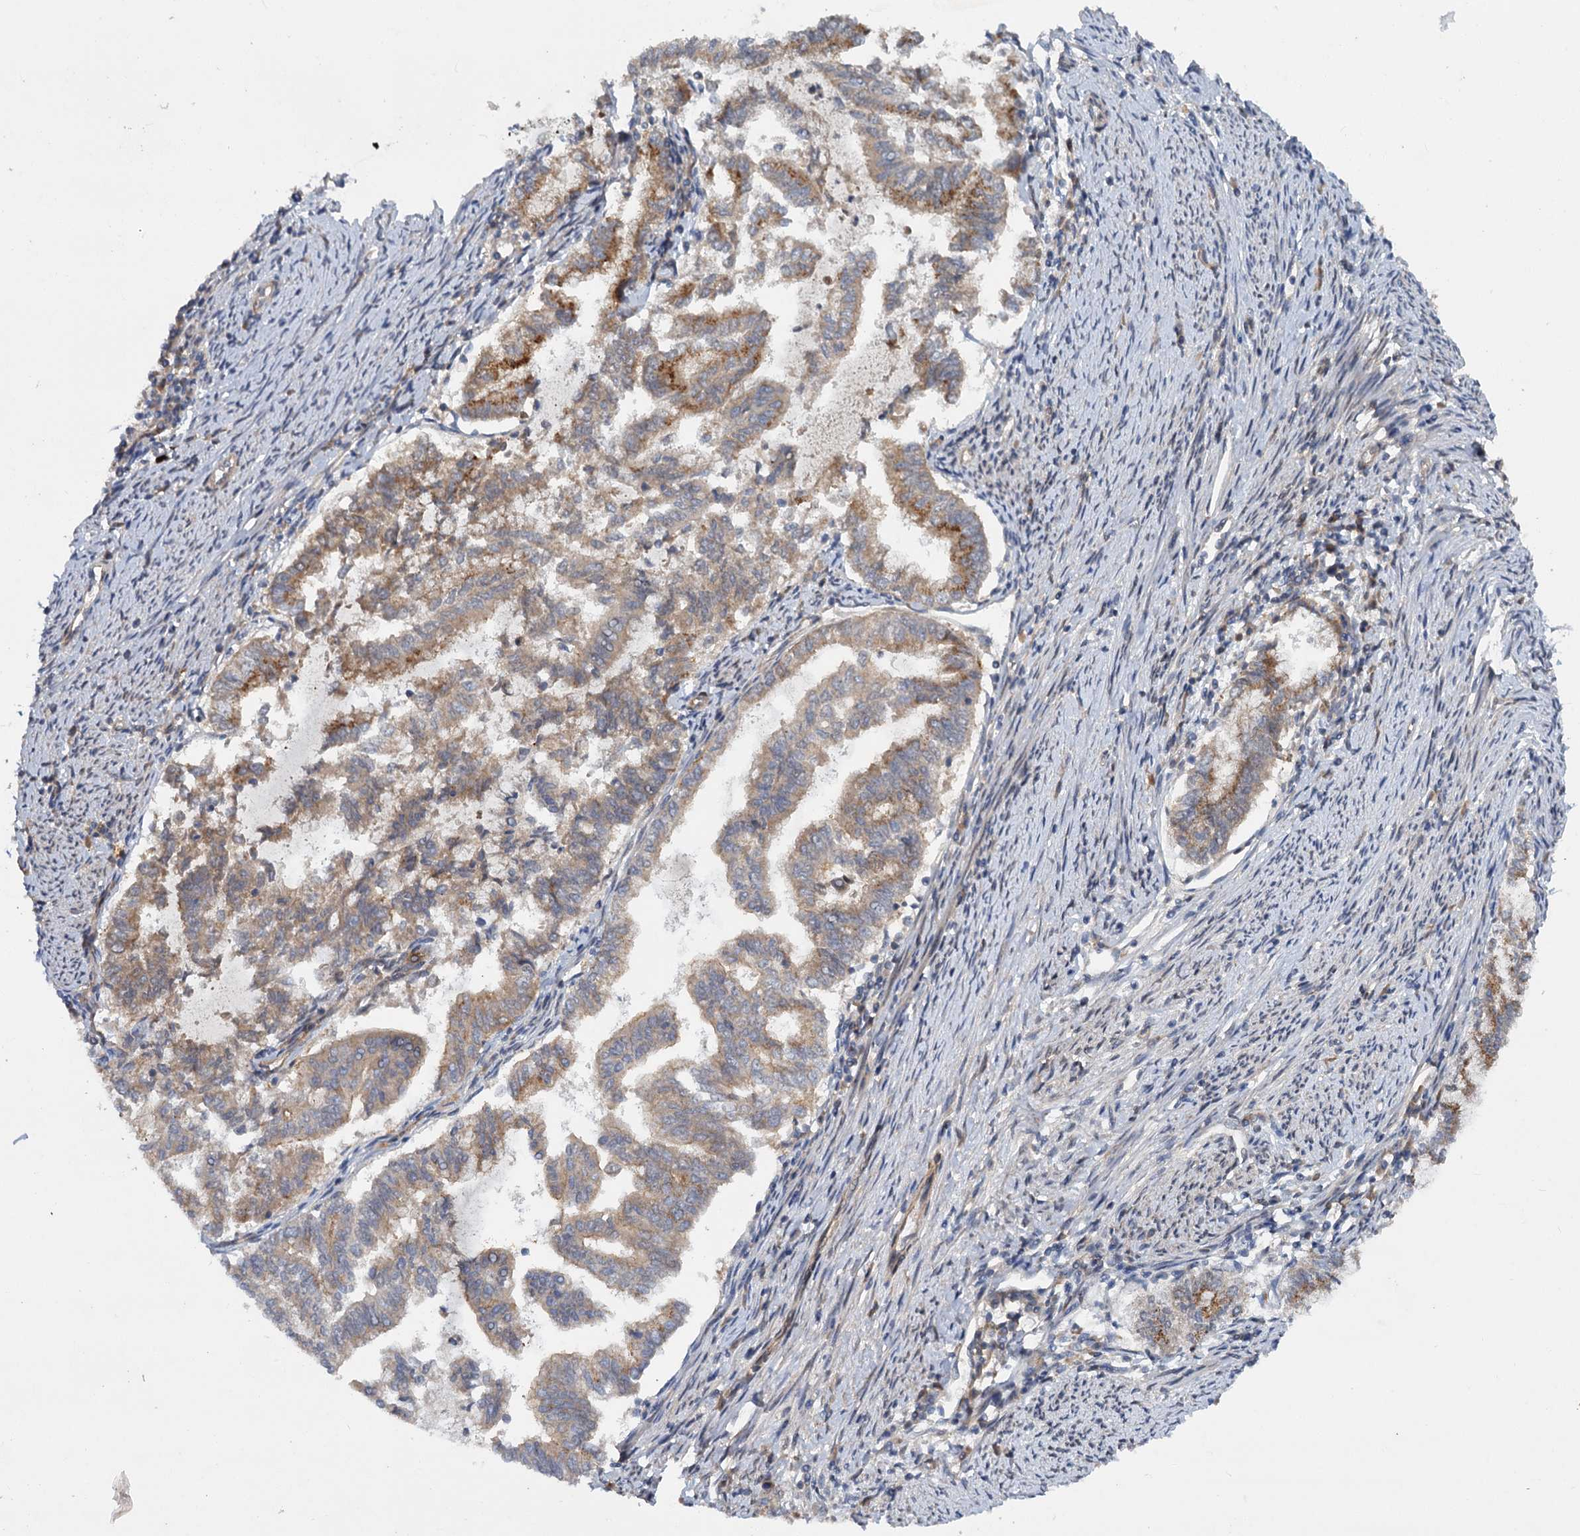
{"staining": {"intensity": "moderate", "quantity": ">75%", "location": "cytoplasmic/membranous"}, "tissue": "endometrial cancer", "cell_type": "Tumor cells", "image_type": "cancer", "snomed": [{"axis": "morphology", "description": "Adenocarcinoma, NOS"}, {"axis": "topography", "description": "Endometrium"}], "caption": "Adenocarcinoma (endometrial) stained with immunohistochemistry (IHC) reveals moderate cytoplasmic/membranous expression in about >75% of tumor cells.", "gene": "ZNF324", "patient": {"sex": "female", "age": 79}}